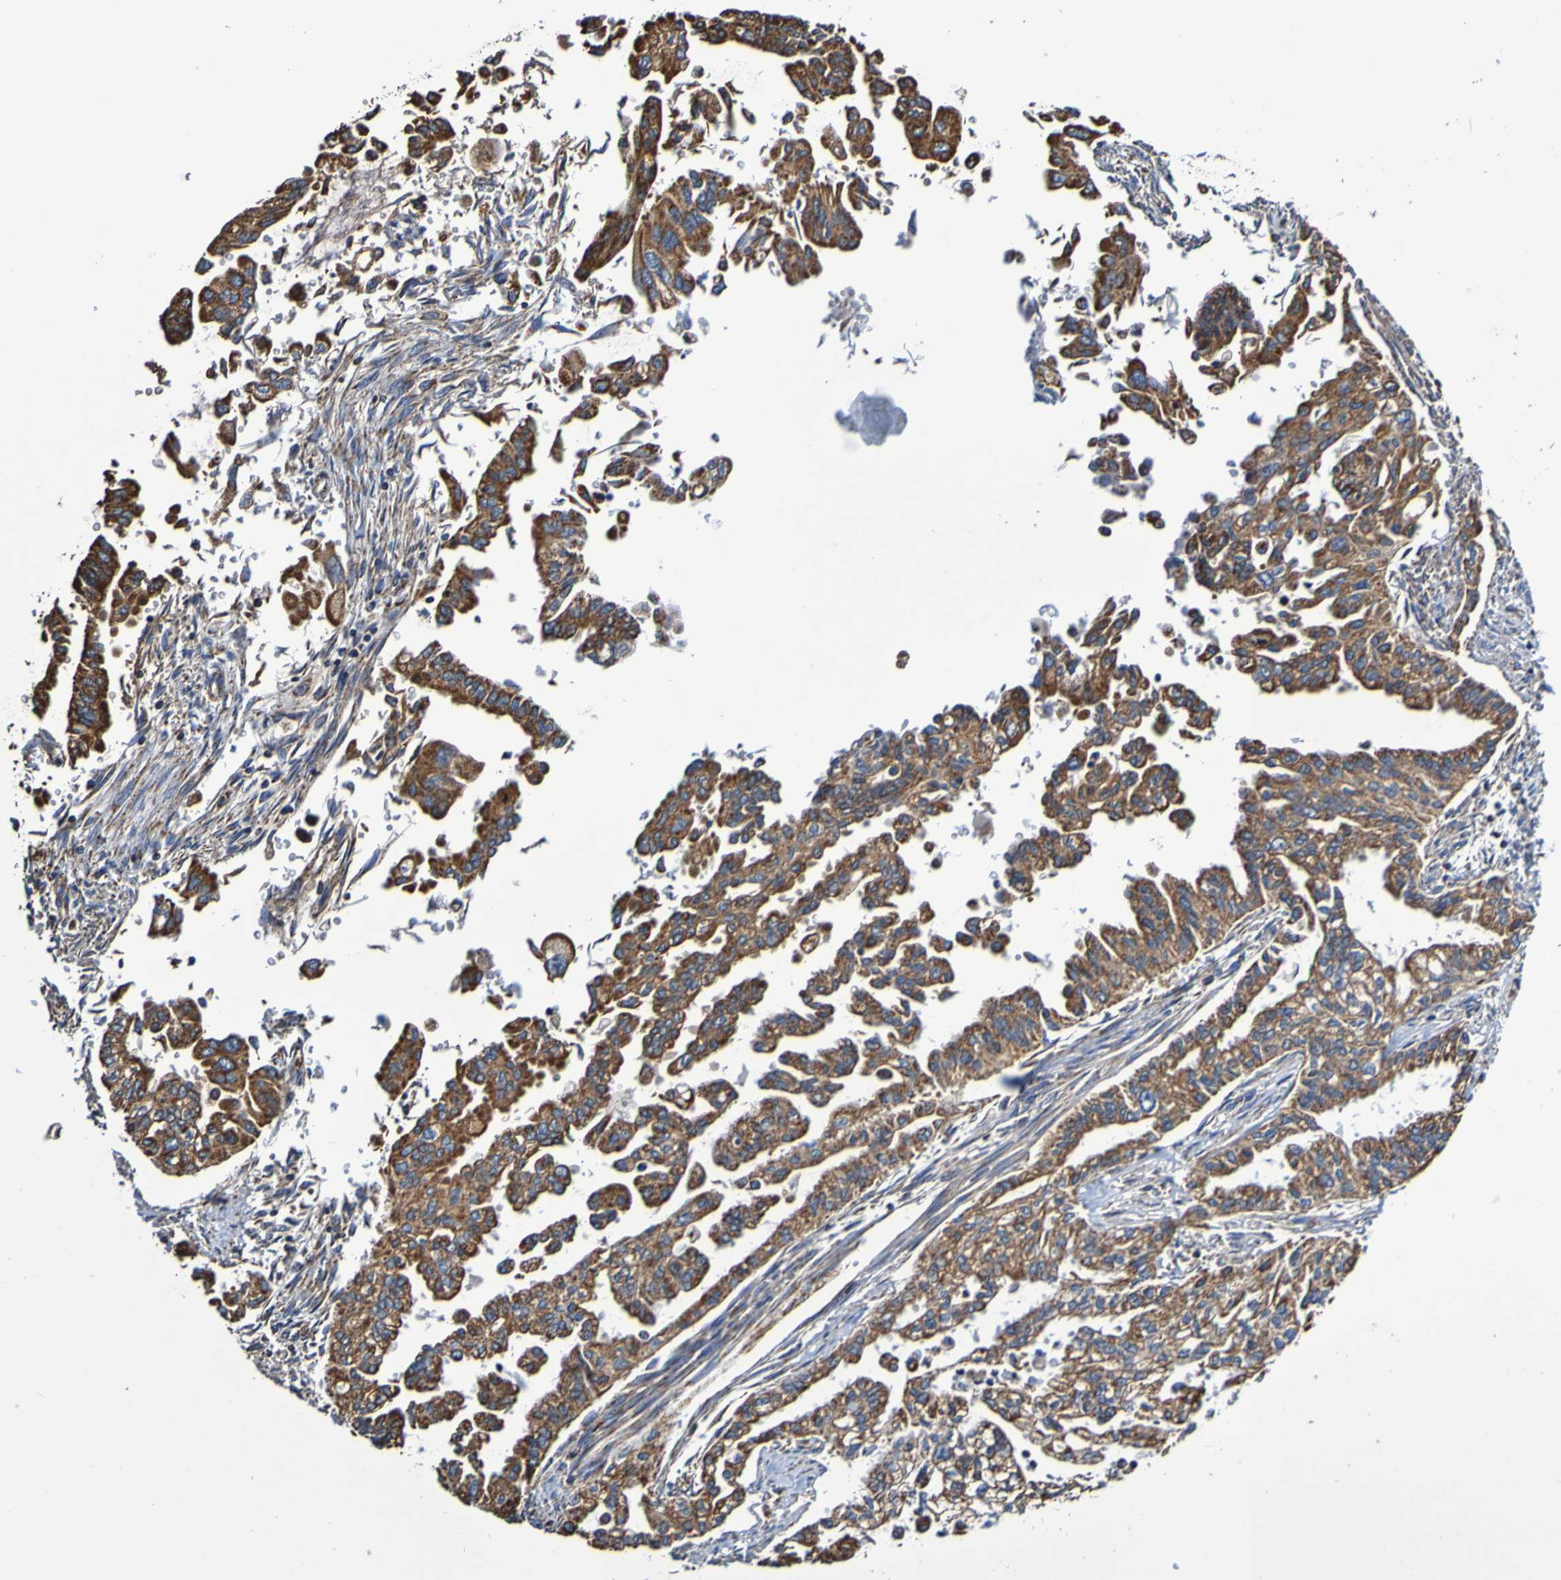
{"staining": {"intensity": "strong", "quantity": ">75%", "location": "cytoplasmic/membranous"}, "tissue": "pancreatic cancer", "cell_type": "Tumor cells", "image_type": "cancer", "snomed": [{"axis": "morphology", "description": "Normal tissue, NOS"}, {"axis": "topography", "description": "Pancreas"}], "caption": "Protein analysis of pancreatic cancer tissue displays strong cytoplasmic/membranous positivity in about >75% of tumor cells.", "gene": "IL18R1", "patient": {"sex": "male", "age": 42}}